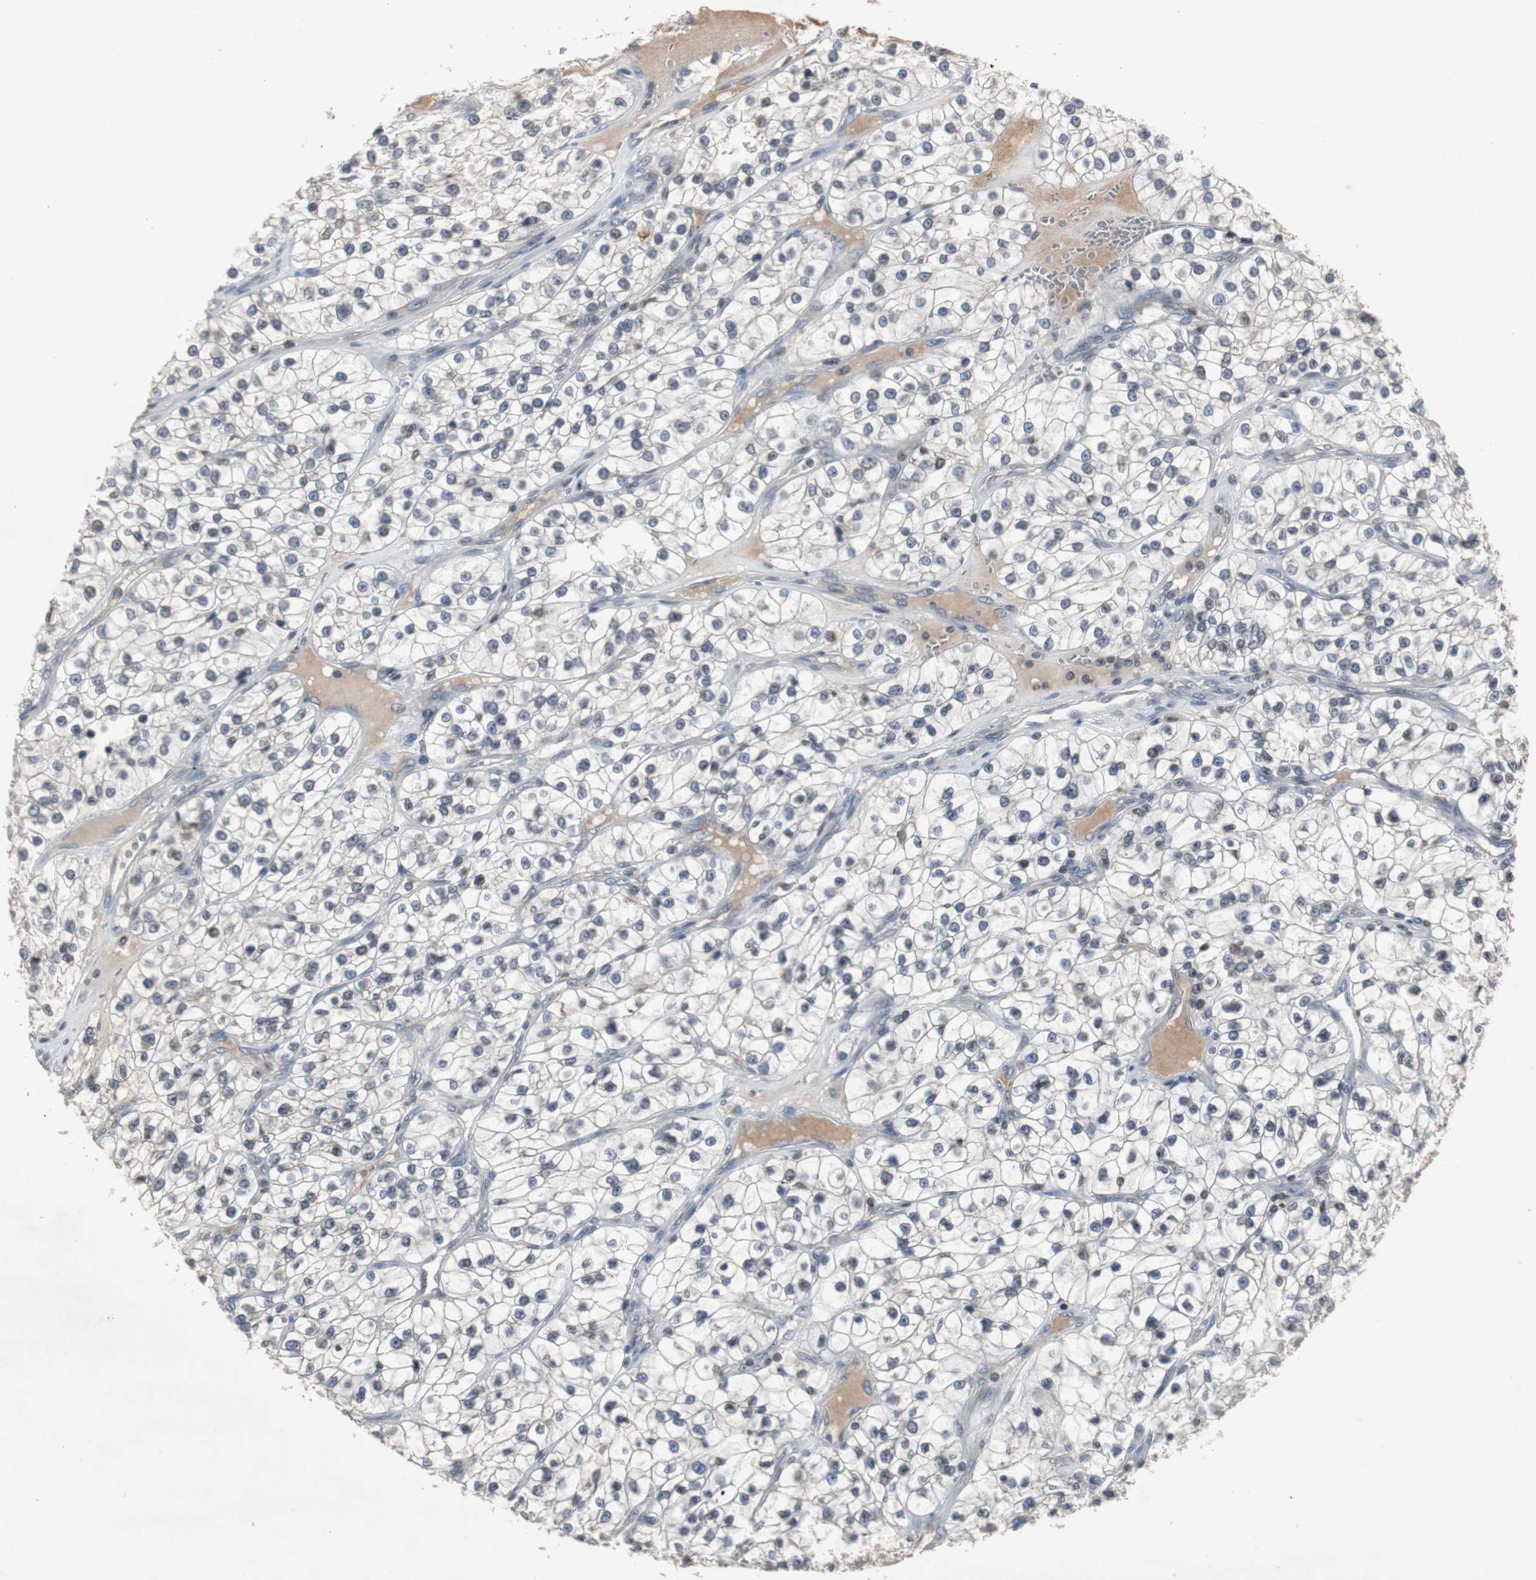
{"staining": {"intensity": "negative", "quantity": "none", "location": "none"}, "tissue": "renal cancer", "cell_type": "Tumor cells", "image_type": "cancer", "snomed": [{"axis": "morphology", "description": "Adenocarcinoma, NOS"}, {"axis": "topography", "description": "Kidney"}], "caption": "Adenocarcinoma (renal) was stained to show a protein in brown. There is no significant expression in tumor cells.", "gene": "ZNF396", "patient": {"sex": "female", "age": 57}}